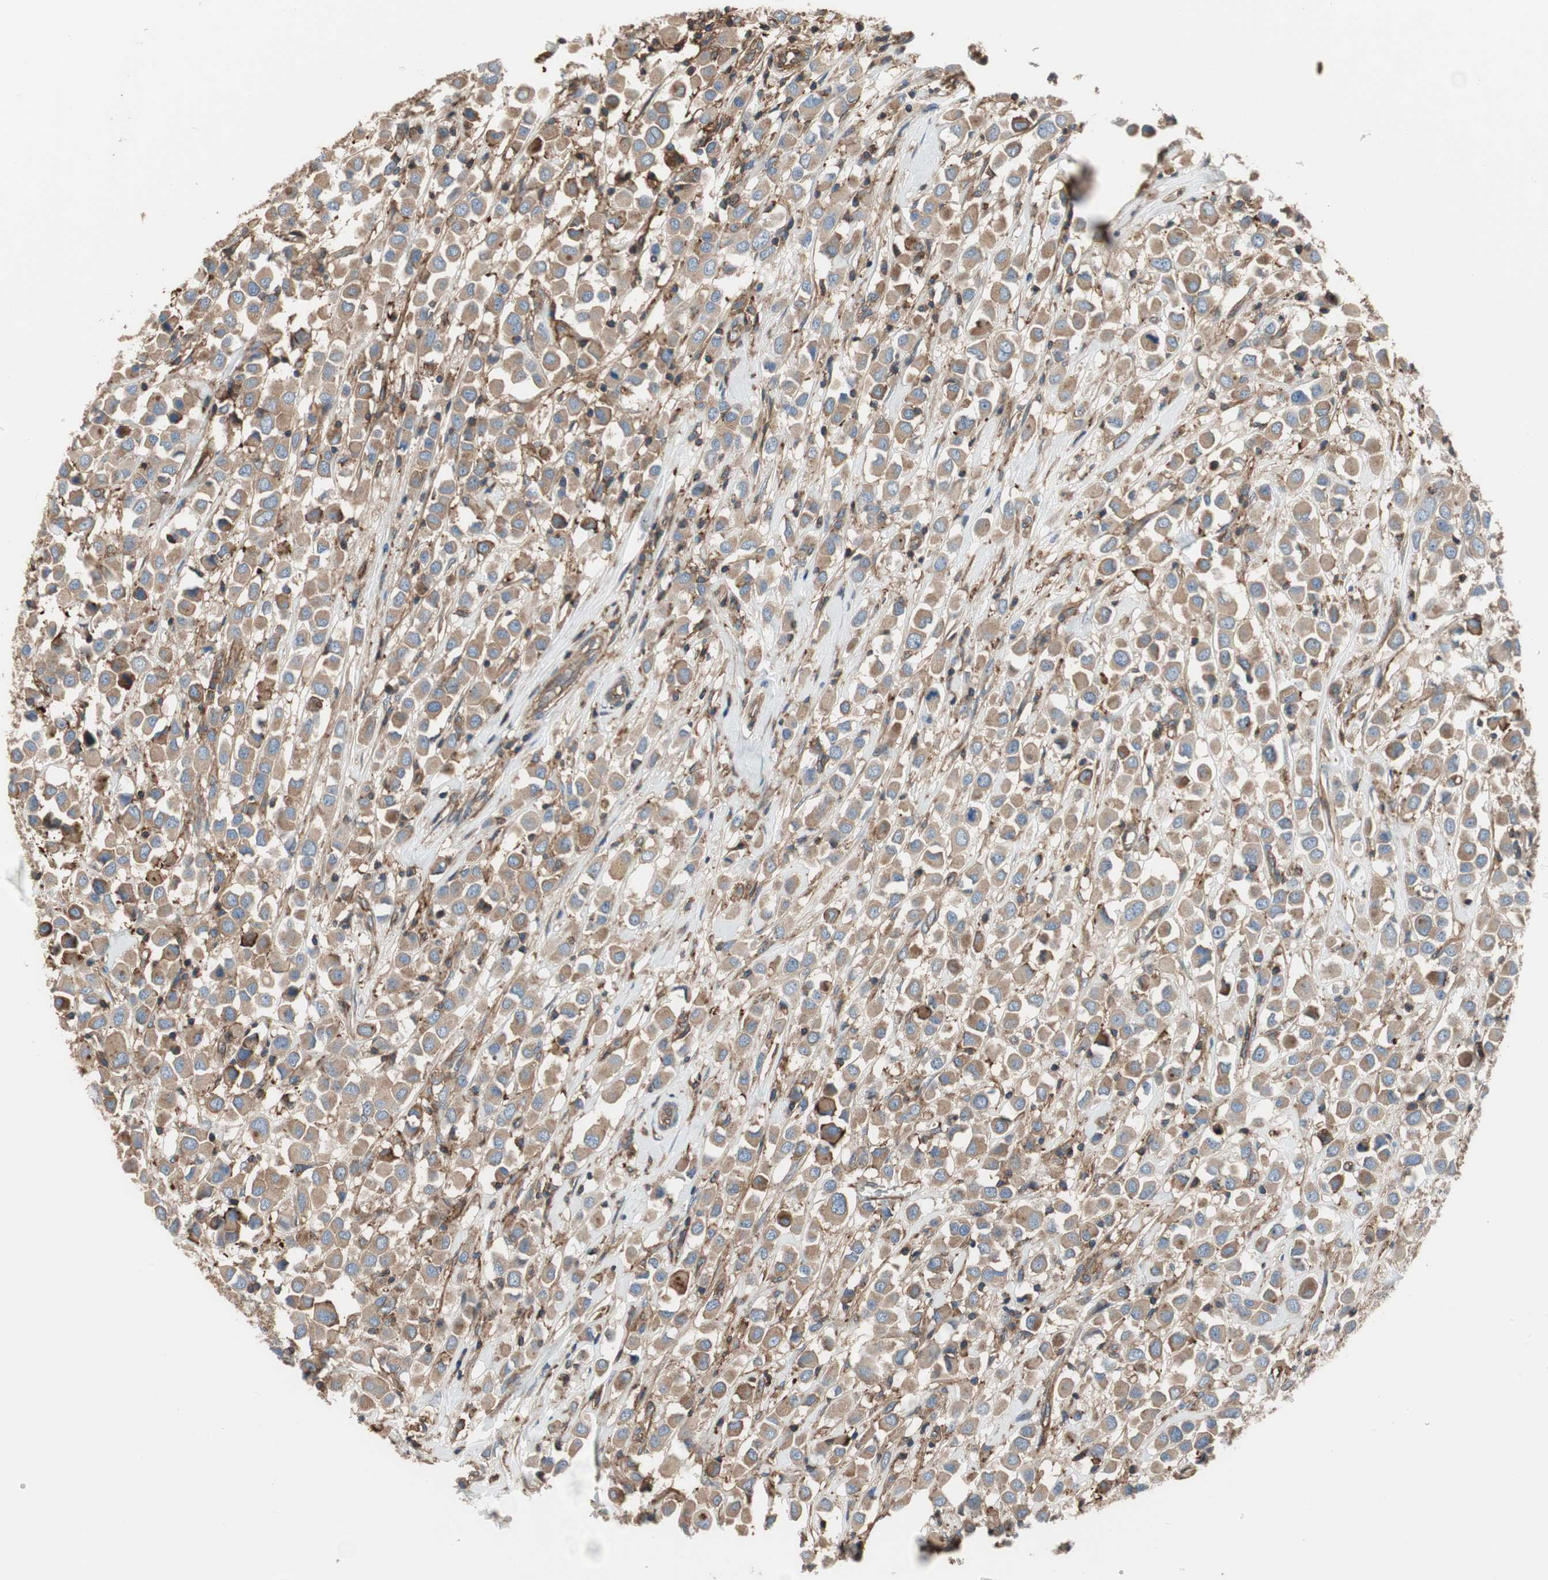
{"staining": {"intensity": "moderate", "quantity": ">75%", "location": "cytoplasmic/membranous"}, "tissue": "breast cancer", "cell_type": "Tumor cells", "image_type": "cancer", "snomed": [{"axis": "morphology", "description": "Duct carcinoma"}, {"axis": "topography", "description": "Breast"}], "caption": "IHC micrograph of neoplastic tissue: invasive ductal carcinoma (breast) stained using IHC demonstrates medium levels of moderate protein expression localized specifically in the cytoplasmic/membranous of tumor cells, appearing as a cytoplasmic/membranous brown color.", "gene": "IL1RL1", "patient": {"sex": "female", "age": 61}}